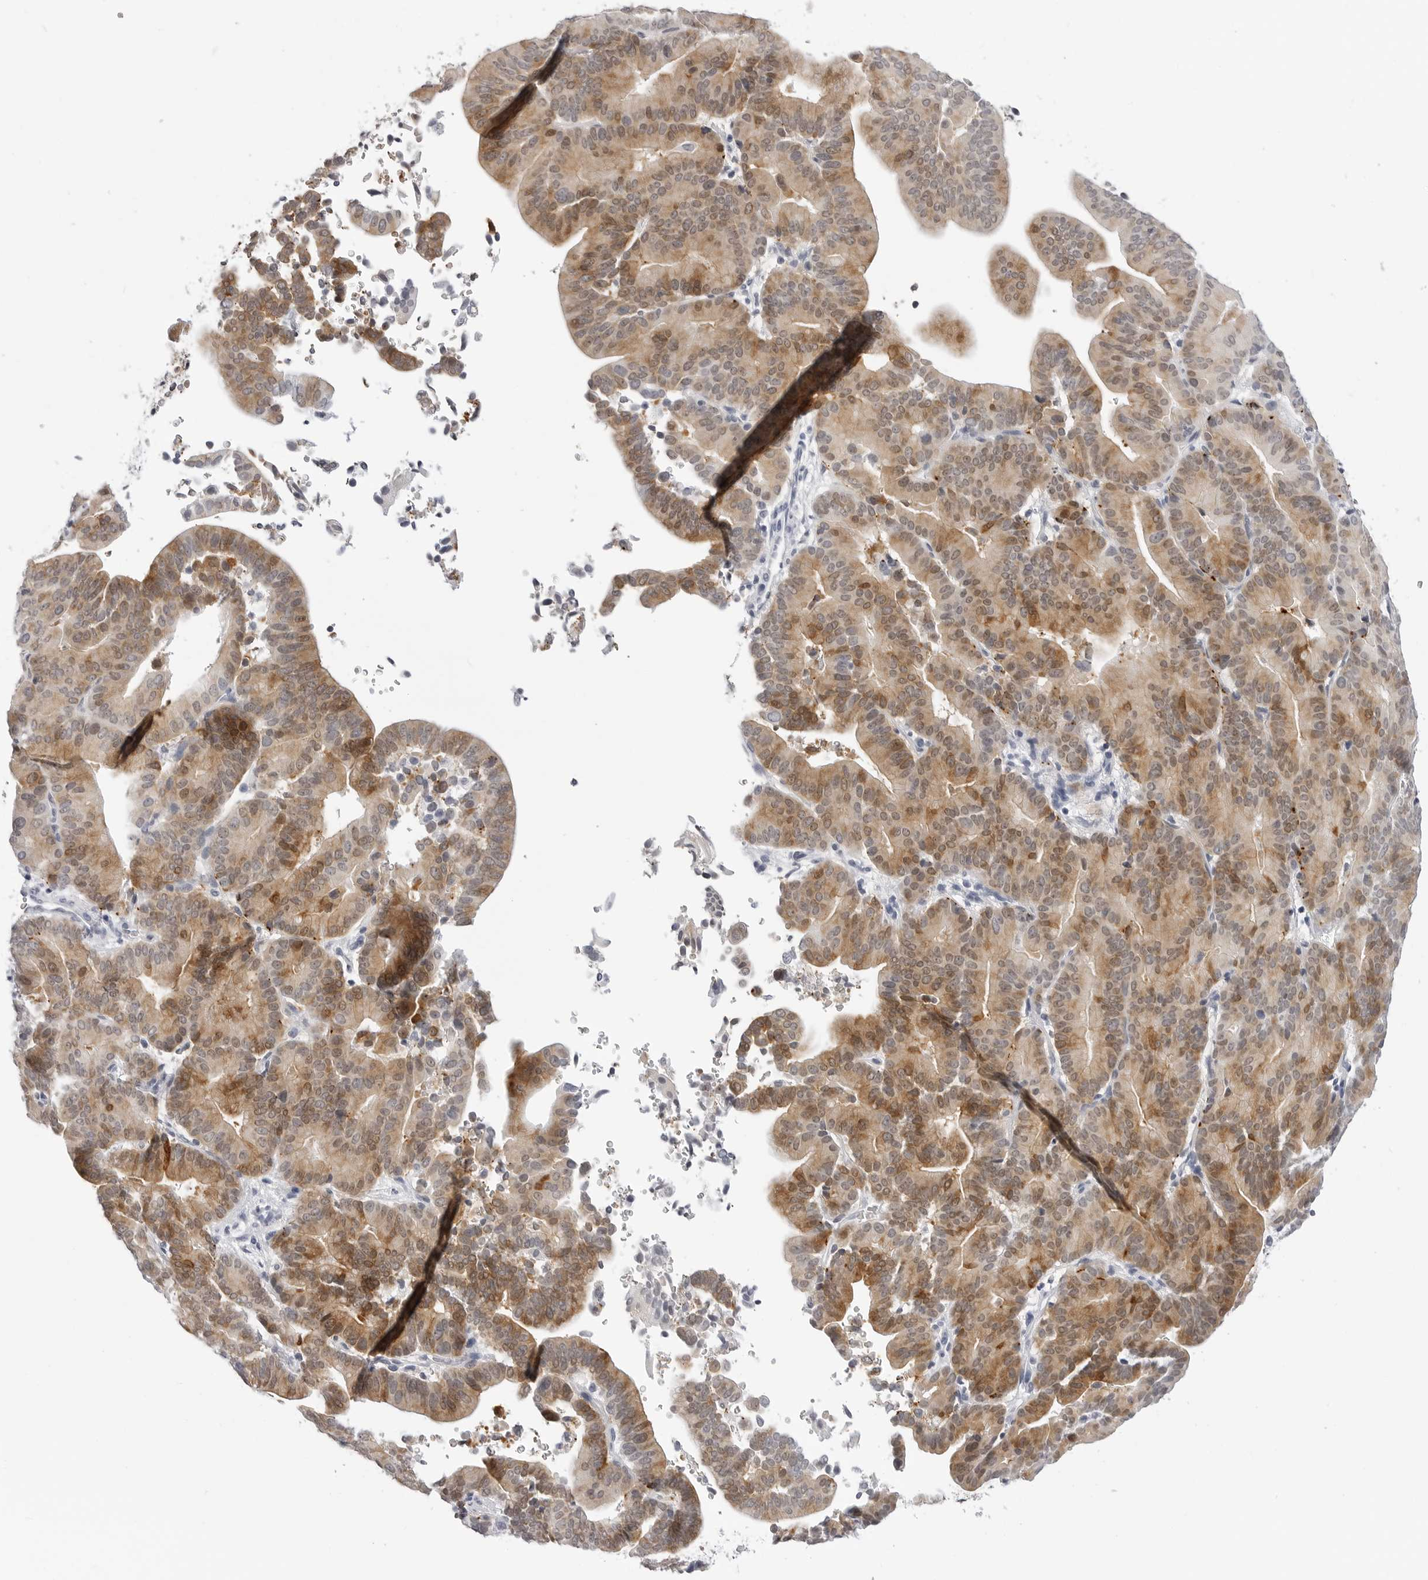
{"staining": {"intensity": "moderate", "quantity": ">75%", "location": "cytoplasmic/membranous"}, "tissue": "liver cancer", "cell_type": "Tumor cells", "image_type": "cancer", "snomed": [{"axis": "morphology", "description": "Cholangiocarcinoma"}, {"axis": "topography", "description": "Liver"}], "caption": "Immunohistochemical staining of cholangiocarcinoma (liver) demonstrates moderate cytoplasmic/membranous protein staining in about >75% of tumor cells. (Stains: DAB in brown, nuclei in blue, Microscopy: brightfield microscopy at high magnification).", "gene": "LGALS4", "patient": {"sex": "female", "age": 75}}